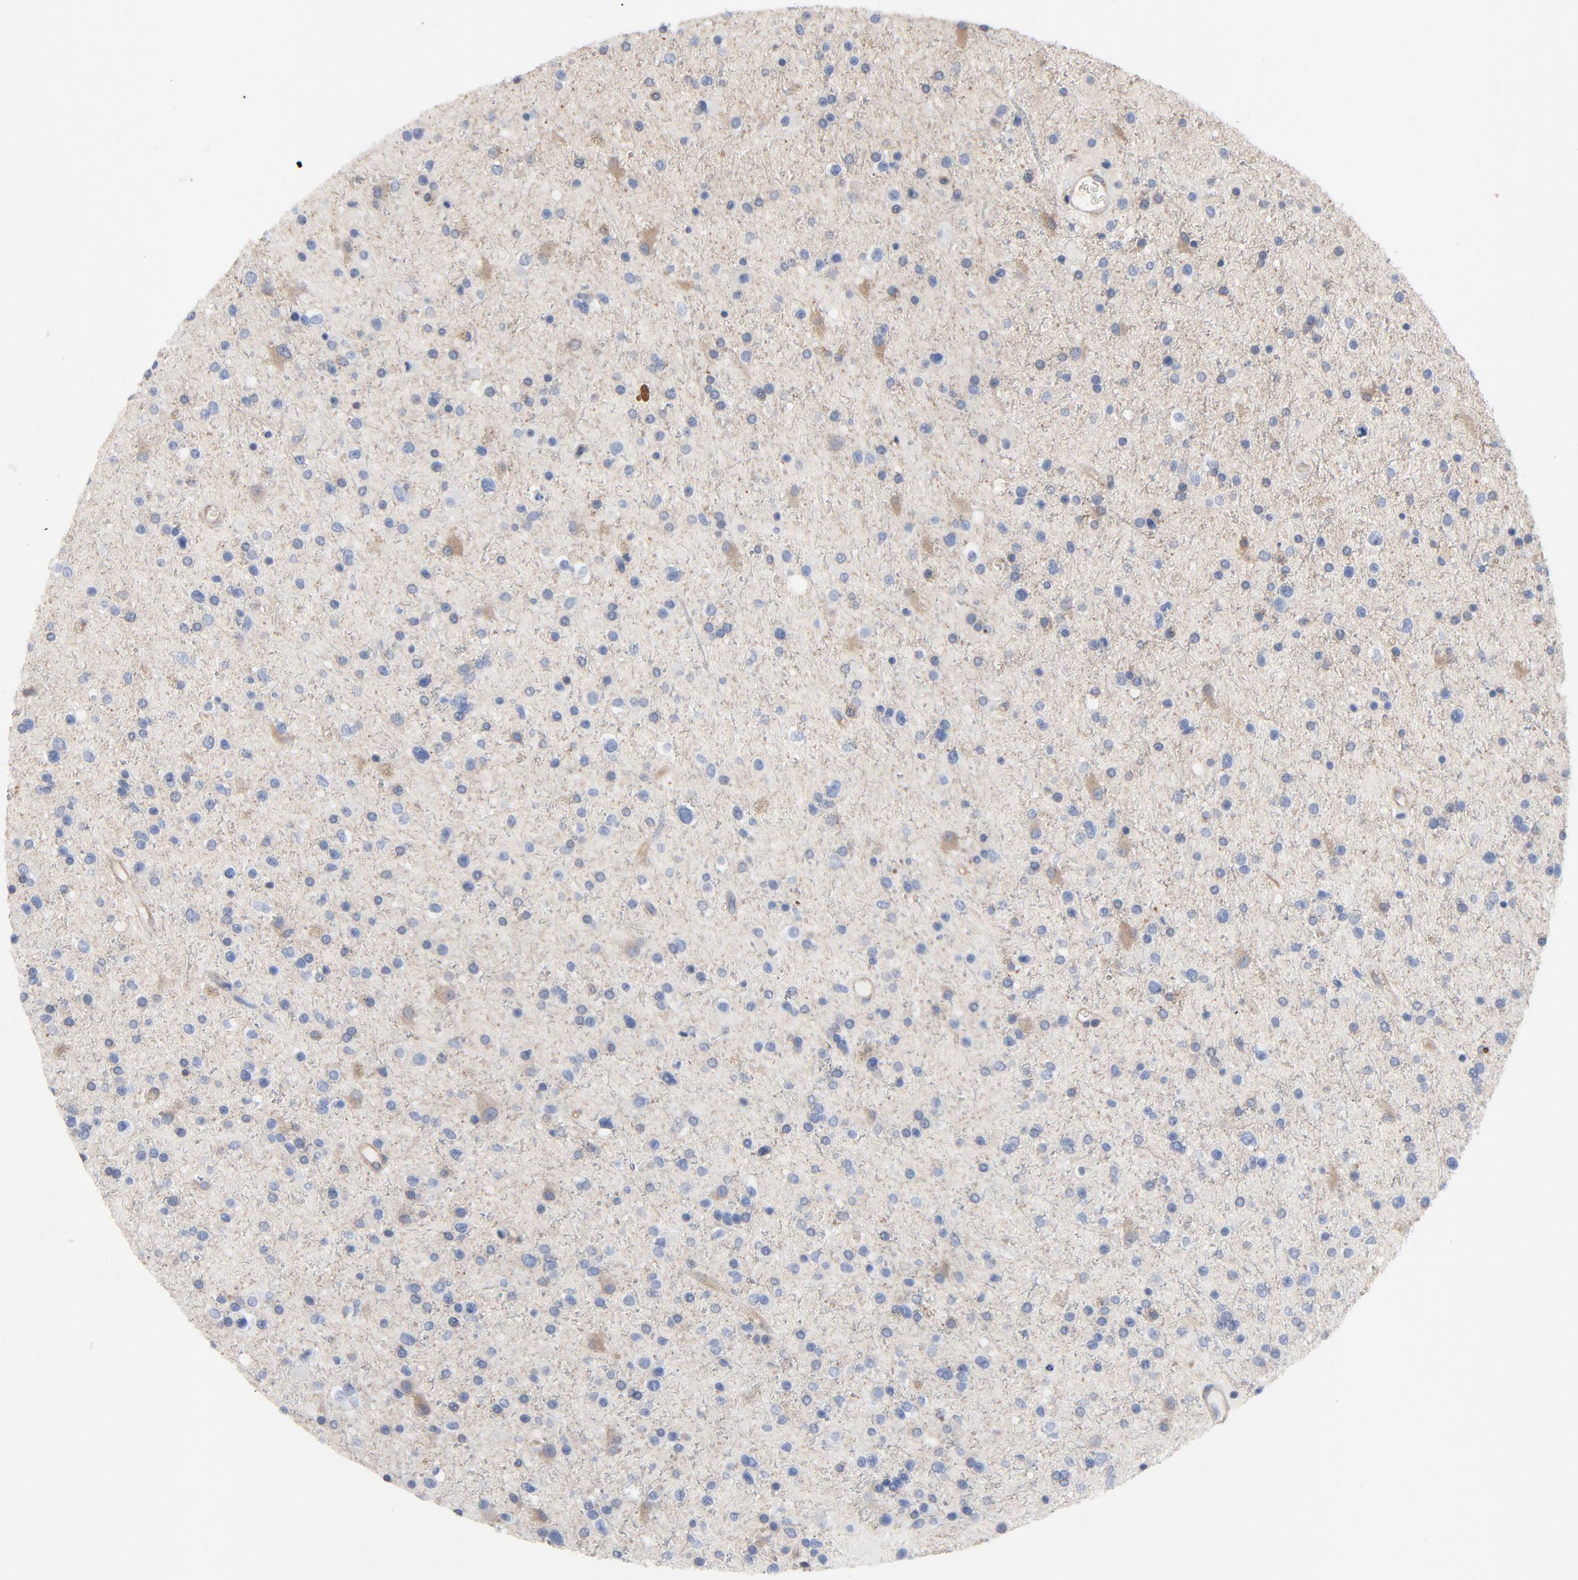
{"staining": {"intensity": "moderate", "quantity": "25%-75%", "location": "cytoplasmic/membranous"}, "tissue": "glioma", "cell_type": "Tumor cells", "image_type": "cancer", "snomed": [{"axis": "morphology", "description": "Glioma, malignant, High grade"}, {"axis": "topography", "description": "Brain"}], "caption": "Immunohistochemistry (IHC) of human glioma shows medium levels of moderate cytoplasmic/membranous positivity in approximately 25%-75% of tumor cells. (brown staining indicates protein expression, while blue staining denotes nuclei).", "gene": "DYNLT3", "patient": {"sex": "male", "age": 33}}